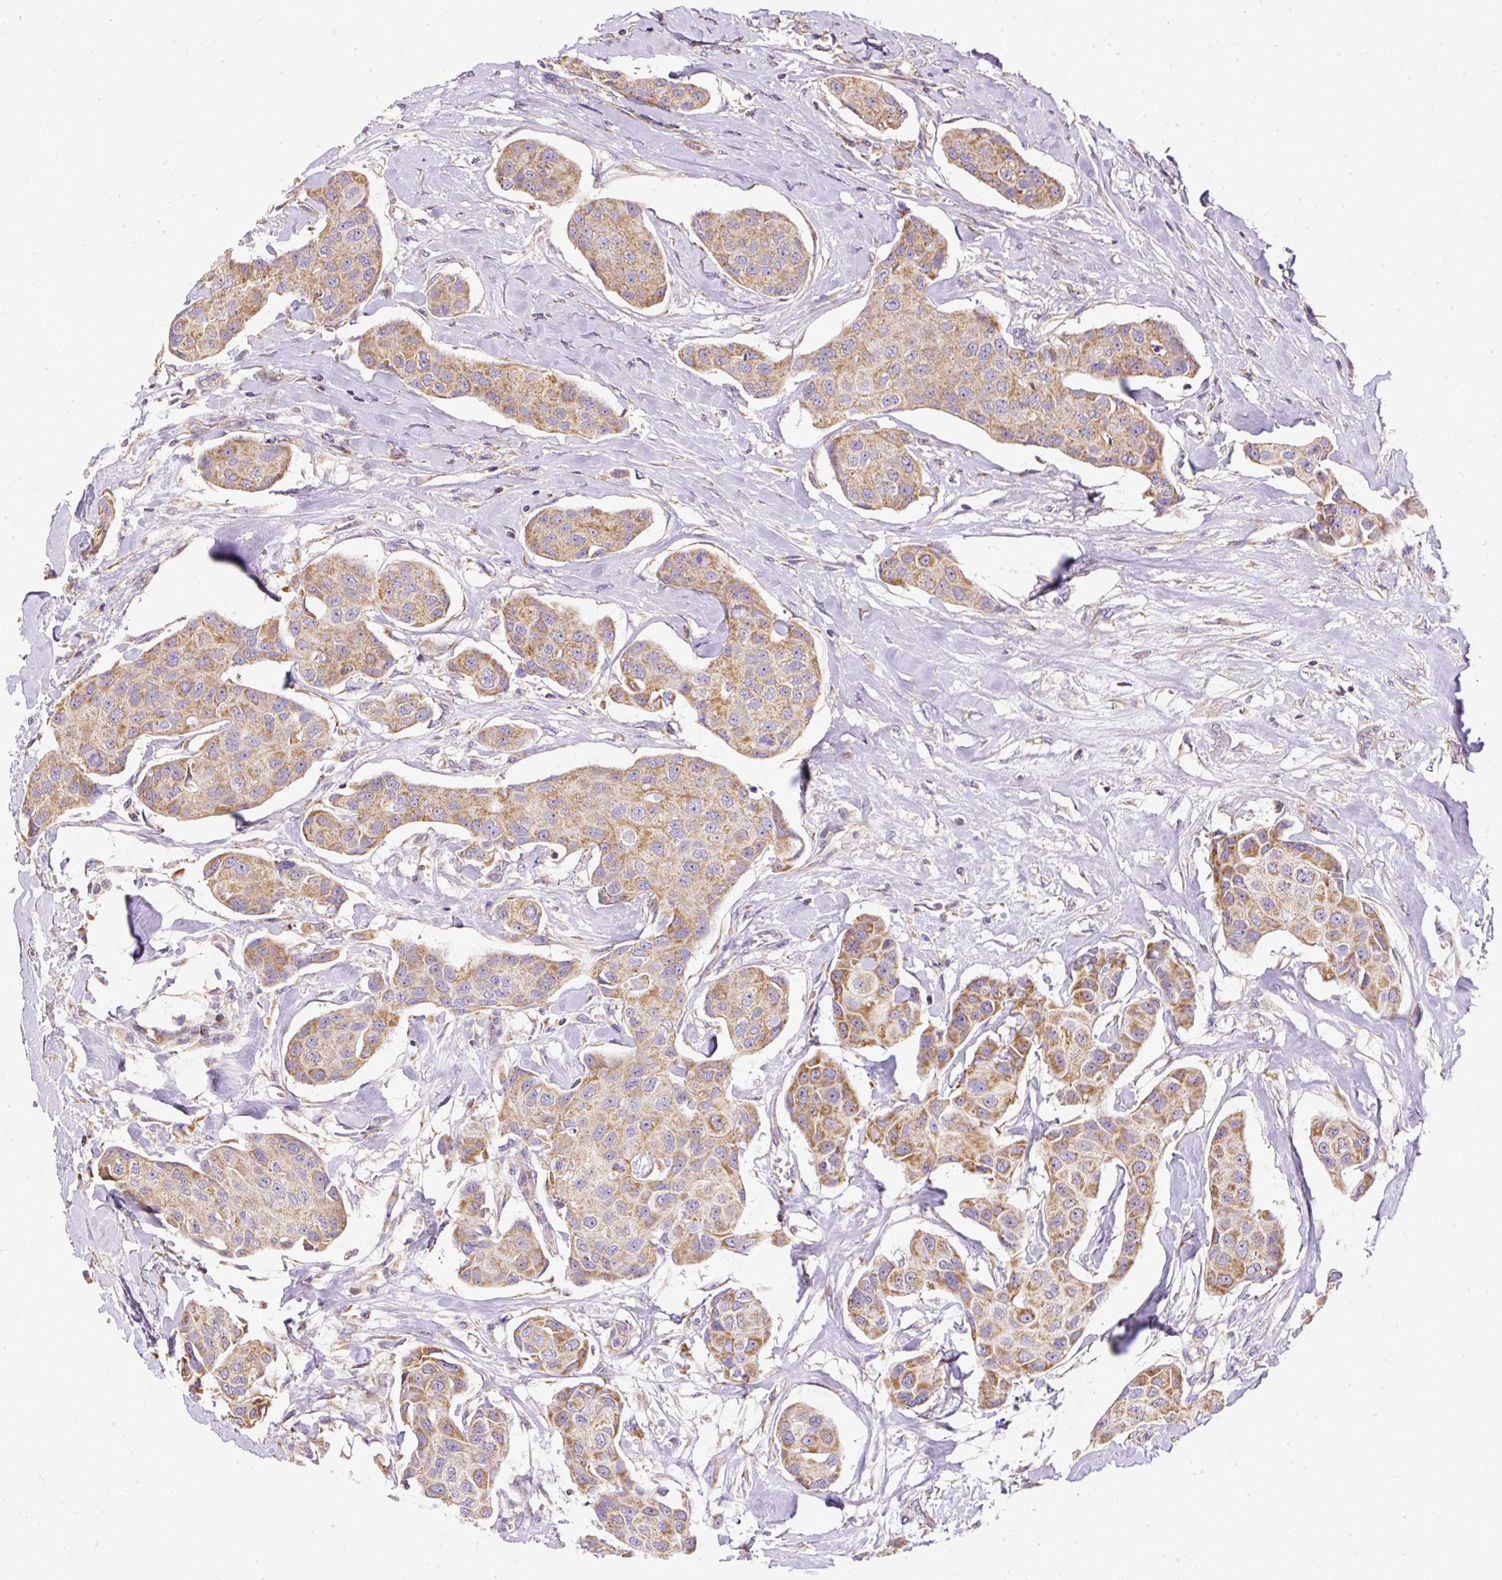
{"staining": {"intensity": "moderate", "quantity": ">75%", "location": "cytoplasmic/membranous"}, "tissue": "breast cancer", "cell_type": "Tumor cells", "image_type": "cancer", "snomed": [{"axis": "morphology", "description": "Duct carcinoma"}, {"axis": "topography", "description": "Breast"}, {"axis": "topography", "description": "Lymph node"}], "caption": "Intraductal carcinoma (breast) stained with DAB (3,3'-diaminobenzidine) immunohistochemistry displays medium levels of moderate cytoplasmic/membranous staining in about >75% of tumor cells.", "gene": "NDUFAF2", "patient": {"sex": "female", "age": 80}}